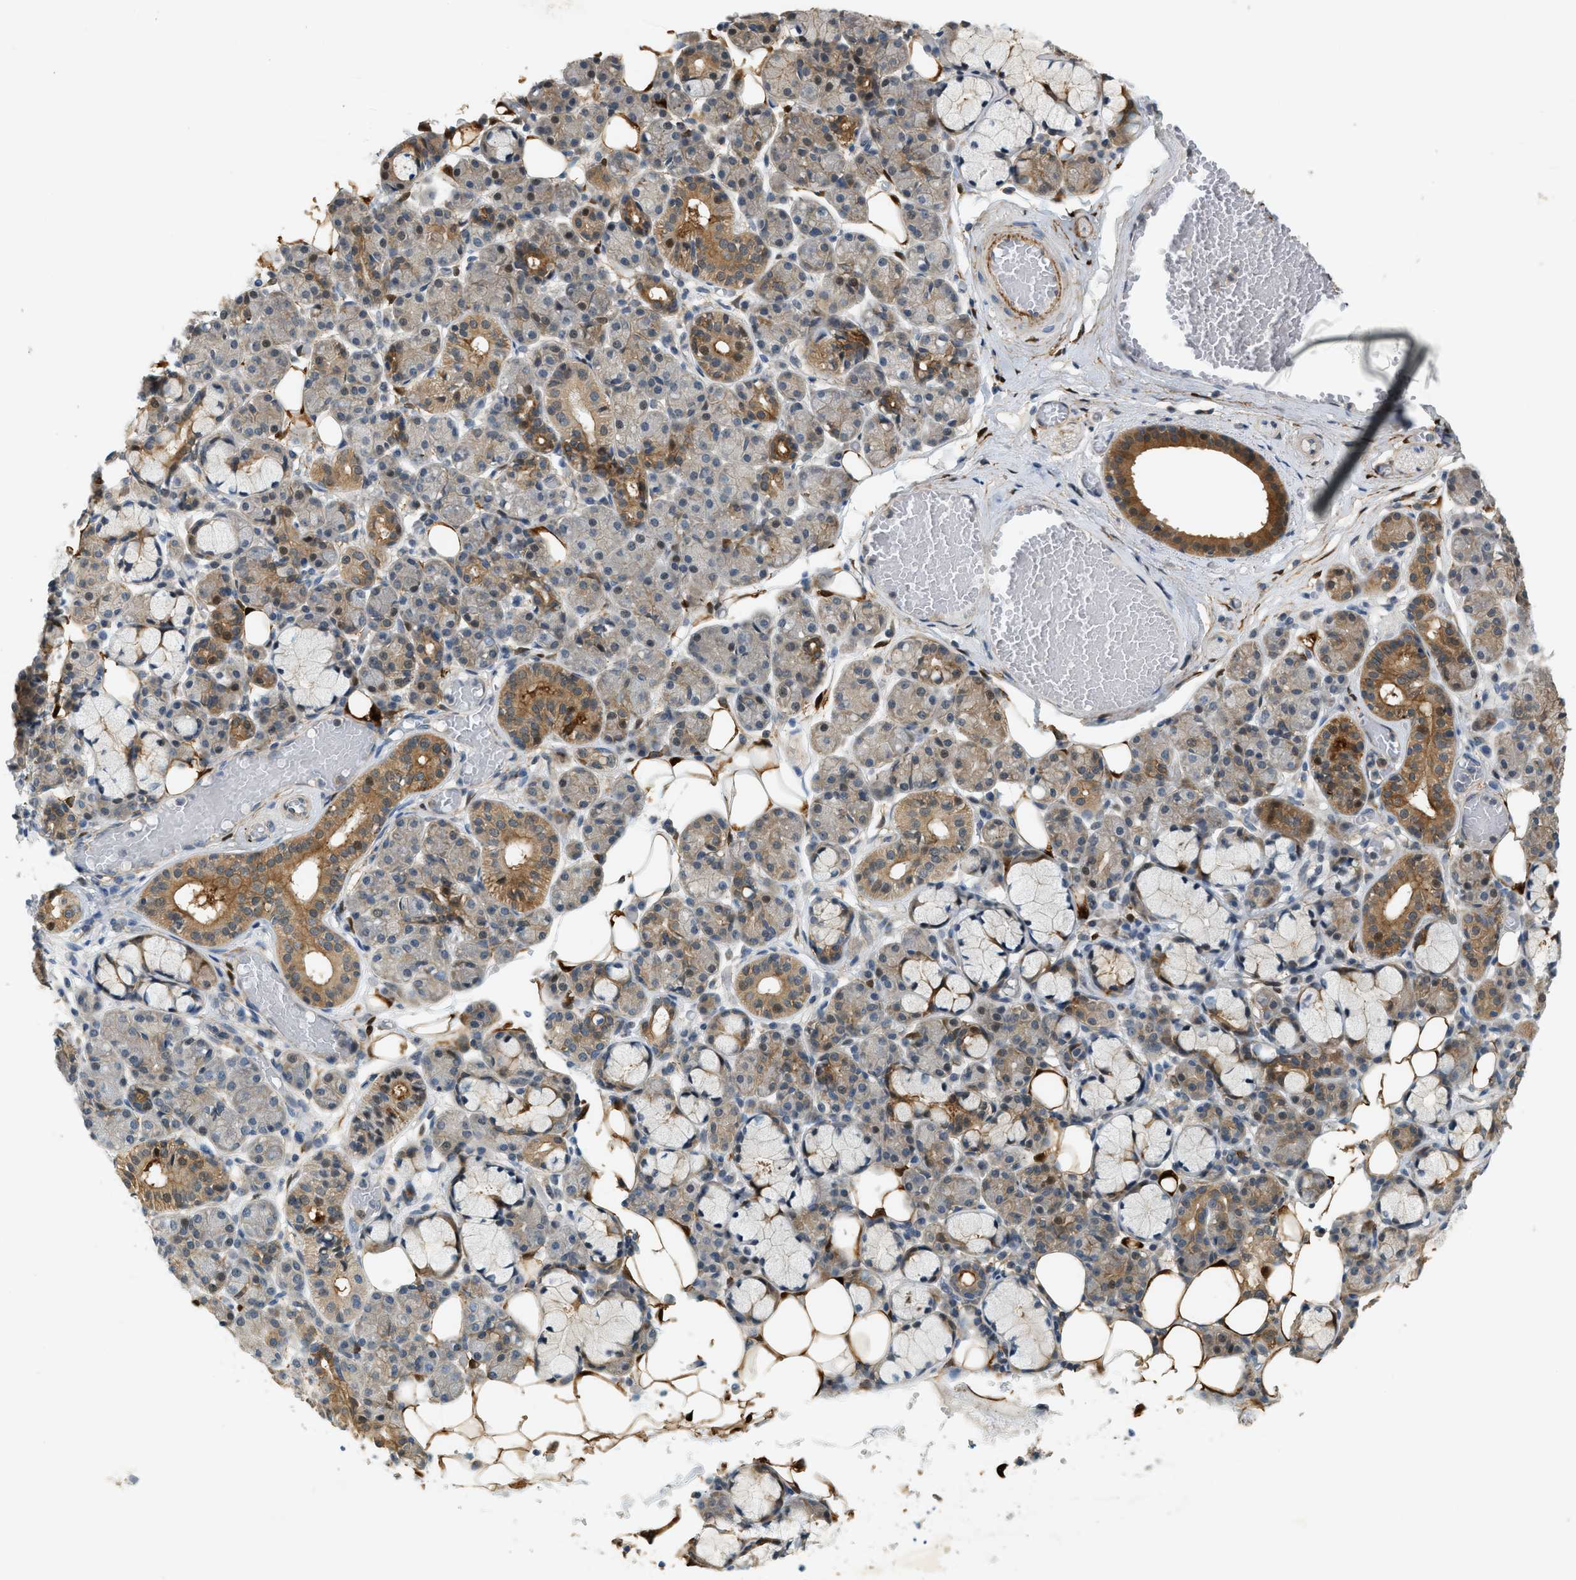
{"staining": {"intensity": "moderate", "quantity": "25%-75%", "location": "cytoplasmic/membranous"}, "tissue": "salivary gland", "cell_type": "Glandular cells", "image_type": "normal", "snomed": [{"axis": "morphology", "description": "Normal tissue, NOS"}, {"axis": "topography", "description": "Salivary gland"}], "caption": "This is a histology image of immunohistochemistry staining of unremarkable salivary gland, which shows moderate expression in the cytoplasmic/membranous of glandular cells.", "gene": "PDCL3", "patient": {"sex": "male", "age": 63}}